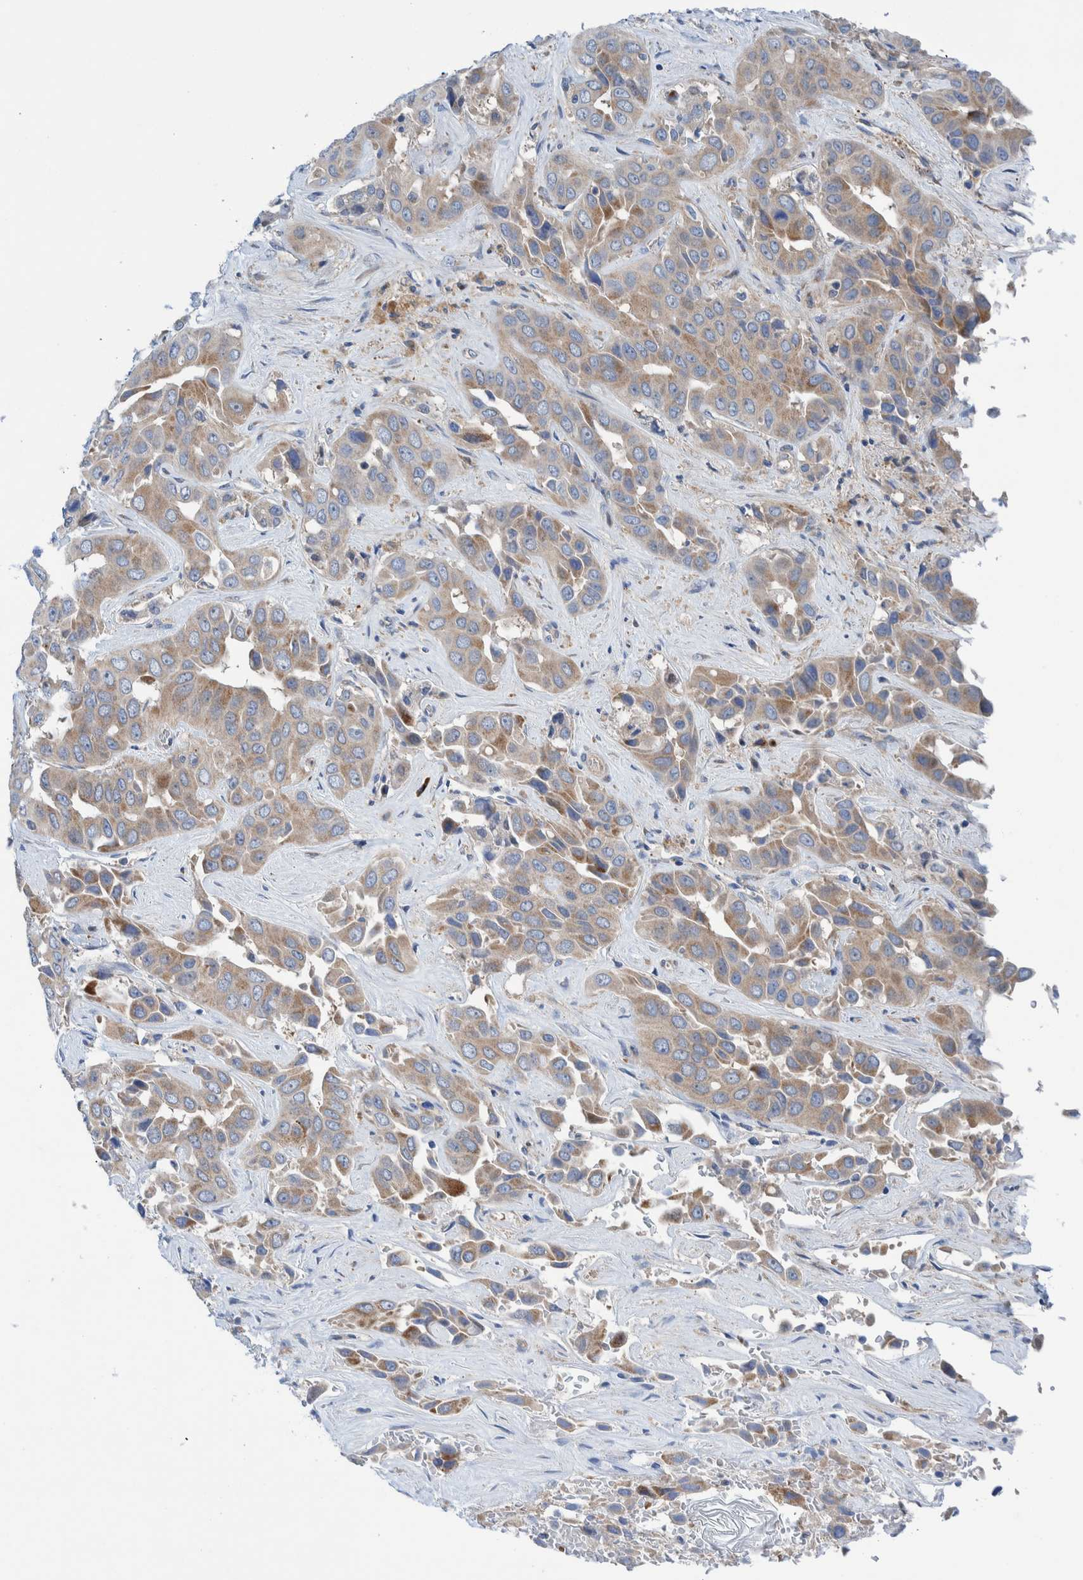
{"staining": {"intensity": "moderate", "quantity": ">75%", "location": "cytoplasmic/membranous"}, "tissue": "liver cancer", "cell_type": "Tumor cells", "image_type": "cancer", "snomed": [{"axis": "morphology", "description": "Cholangiocarcinoma"}, {"axis": "topography", "description": "Liver"}], "caption": "Immunohistochemical staining of human liver cholangiocarcinoma displays medium levels of moderate cytoplasmic/membranous positivity in about >75% of tumor cells.", "gene": "TRIM58", "patient": {"sex": "female", "age": 52}}